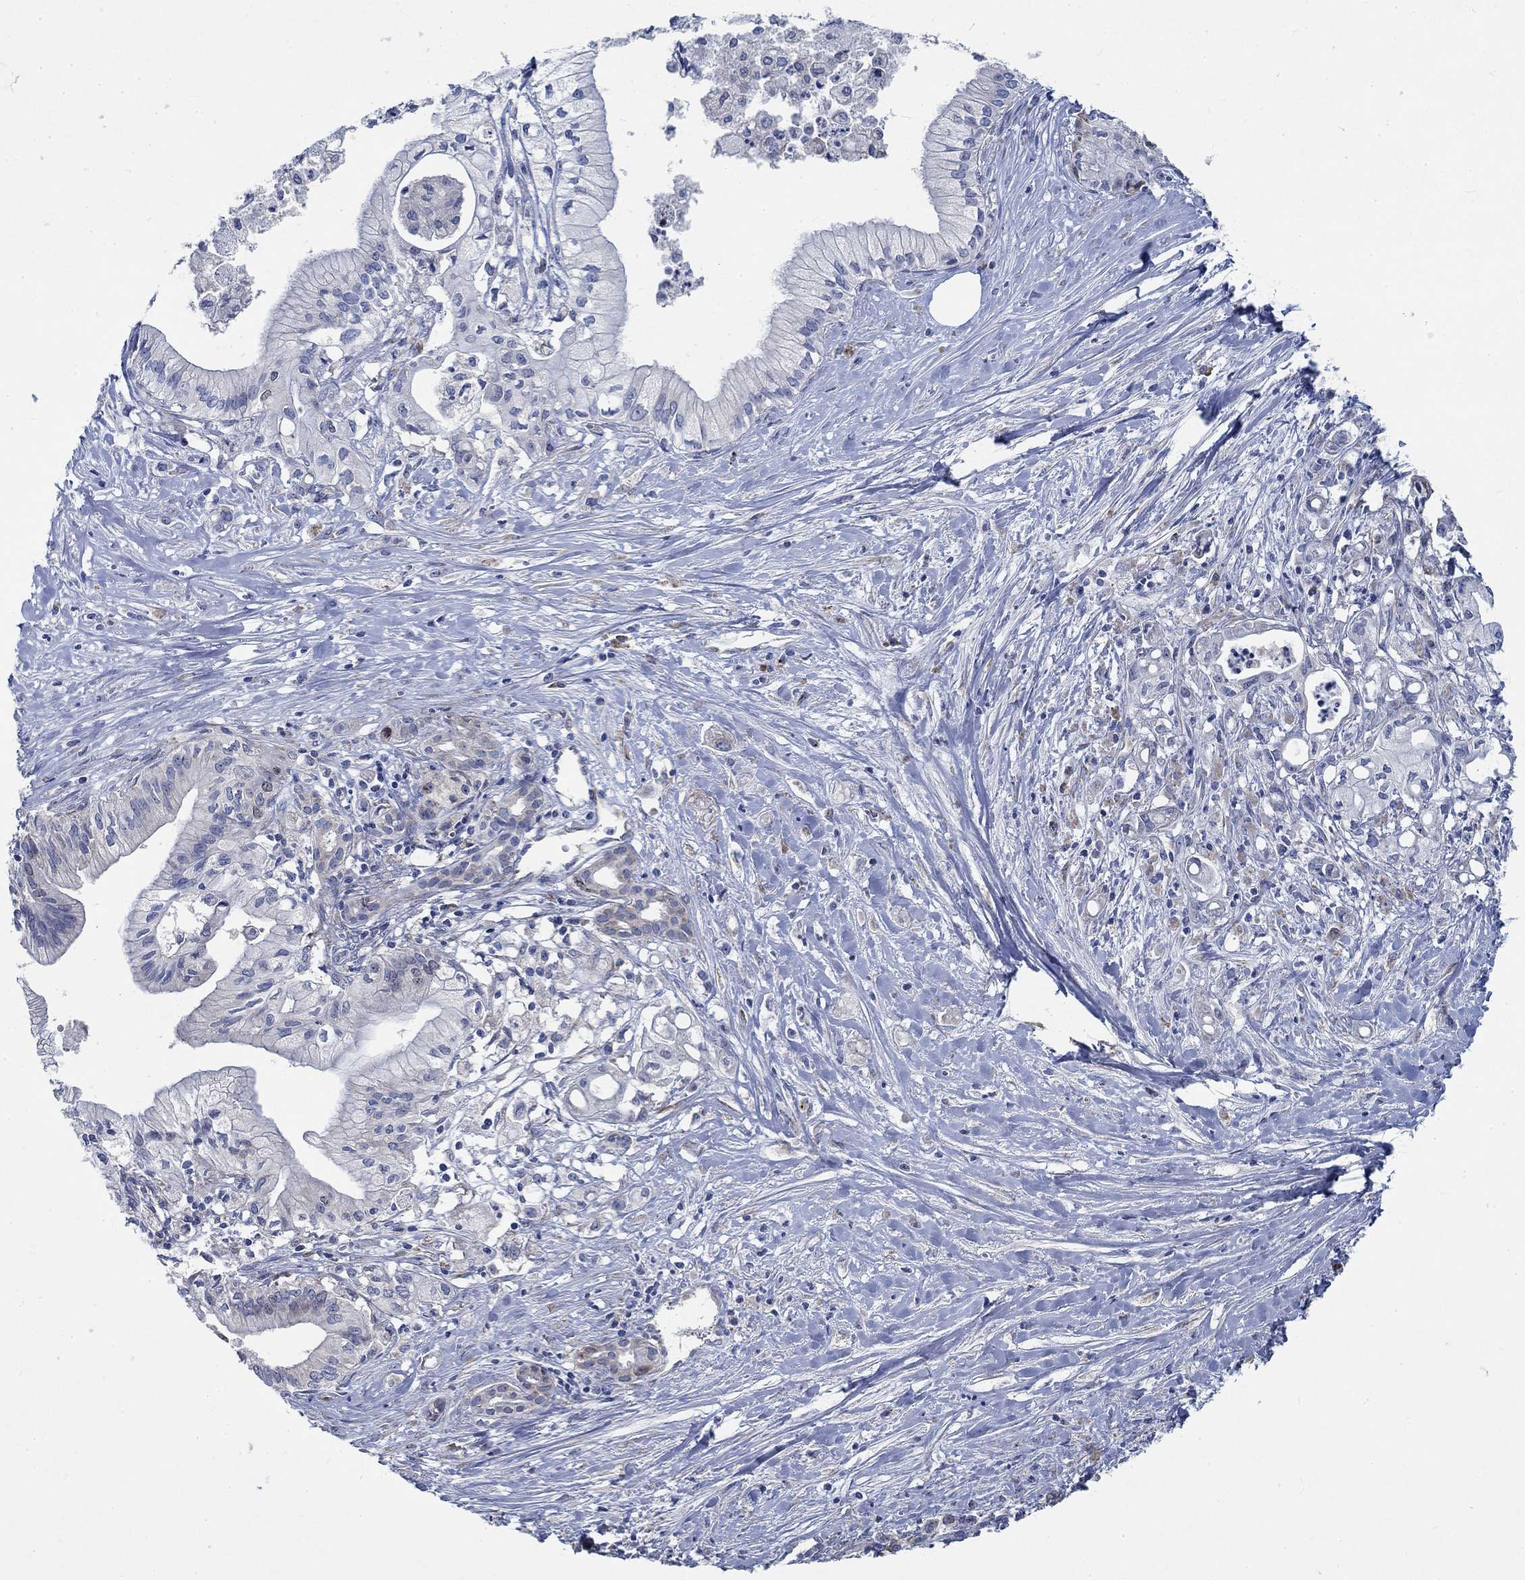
{"staining": {"intensity": "negative", "quantity": "none", "location": "none"}, "tissue": "pancreatic cancer", "cell_type": "Tumor cells", "image_type": "cancer", "snomed": [{"axis": "morphology", "description": "Adenocarcinoma, NOS"}, {"axis": "topography", "description": "Pancreas"}], "caption": "This photomicrograph is of pancreatic cancer stained with IHC to label a protein in brown with the nuclei are counter-stained blue. There is no positivity in tumor cells. (DAB immunohistochemistry, high magnification).", "gene": "MMP24", "patient": {"sex": "male", "age": 71}}